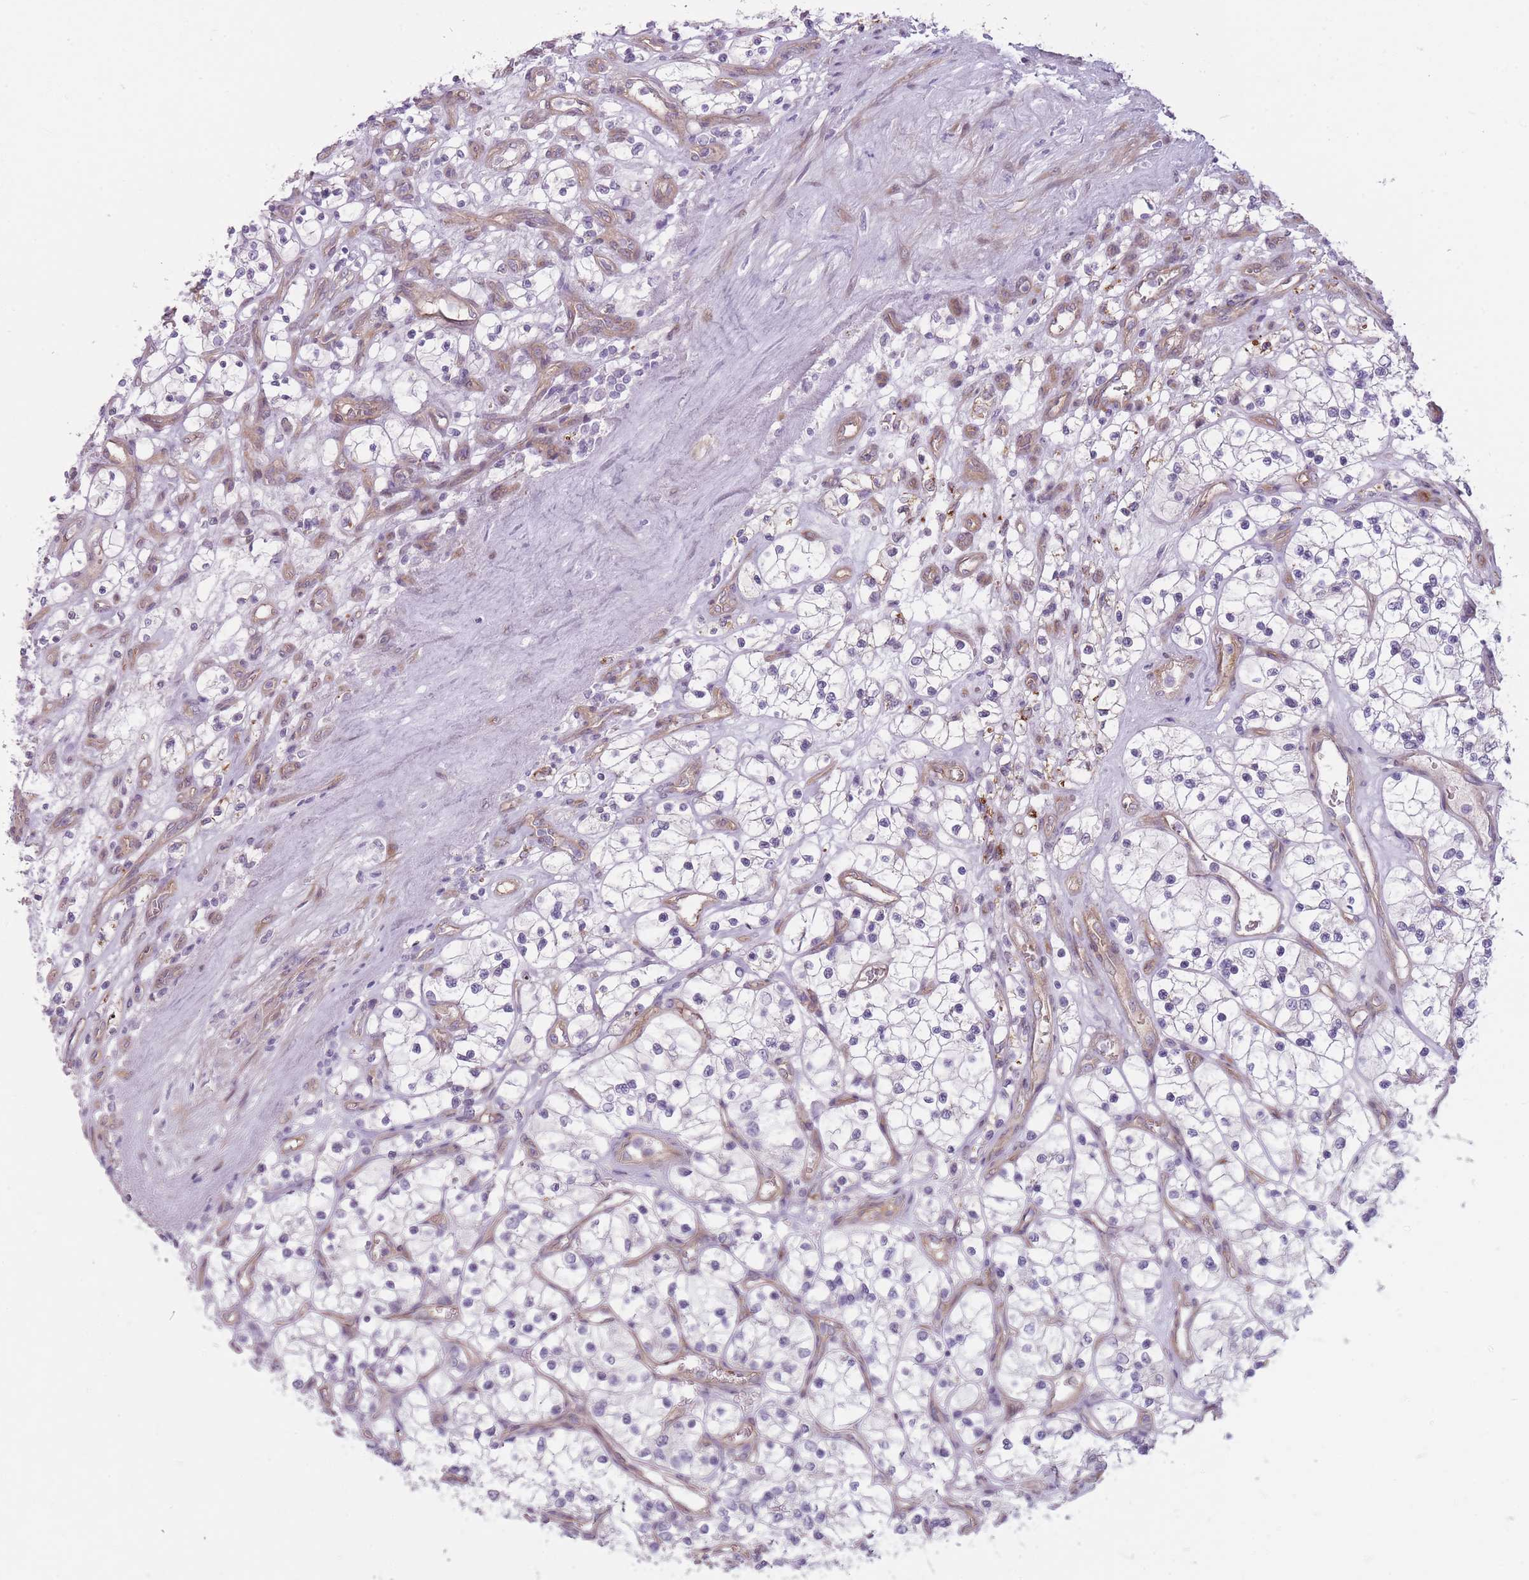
{"staining": {"intensity": "negative", "quantity": "none", "location": "none"}, "tissue": "renal cancer", "cell_type": "Tumor cells", "image_type": "cancer", "snomed": [{"axis": "morphology", "description": "Adenocarcinoma, NOS"}, {"axis": "topography", "description": "Kidney"}], "caption": "IHC micrograph of human adenocarcinoma (renal) stained for a protein (brown), which shows no positivity in tumor cells. The staining is performed using DAB brown chromogen with nuclei counter-stained in using hematoxylin.", "gene": "PGRMC2", "patient": {"sex": "female", "age": 69}}